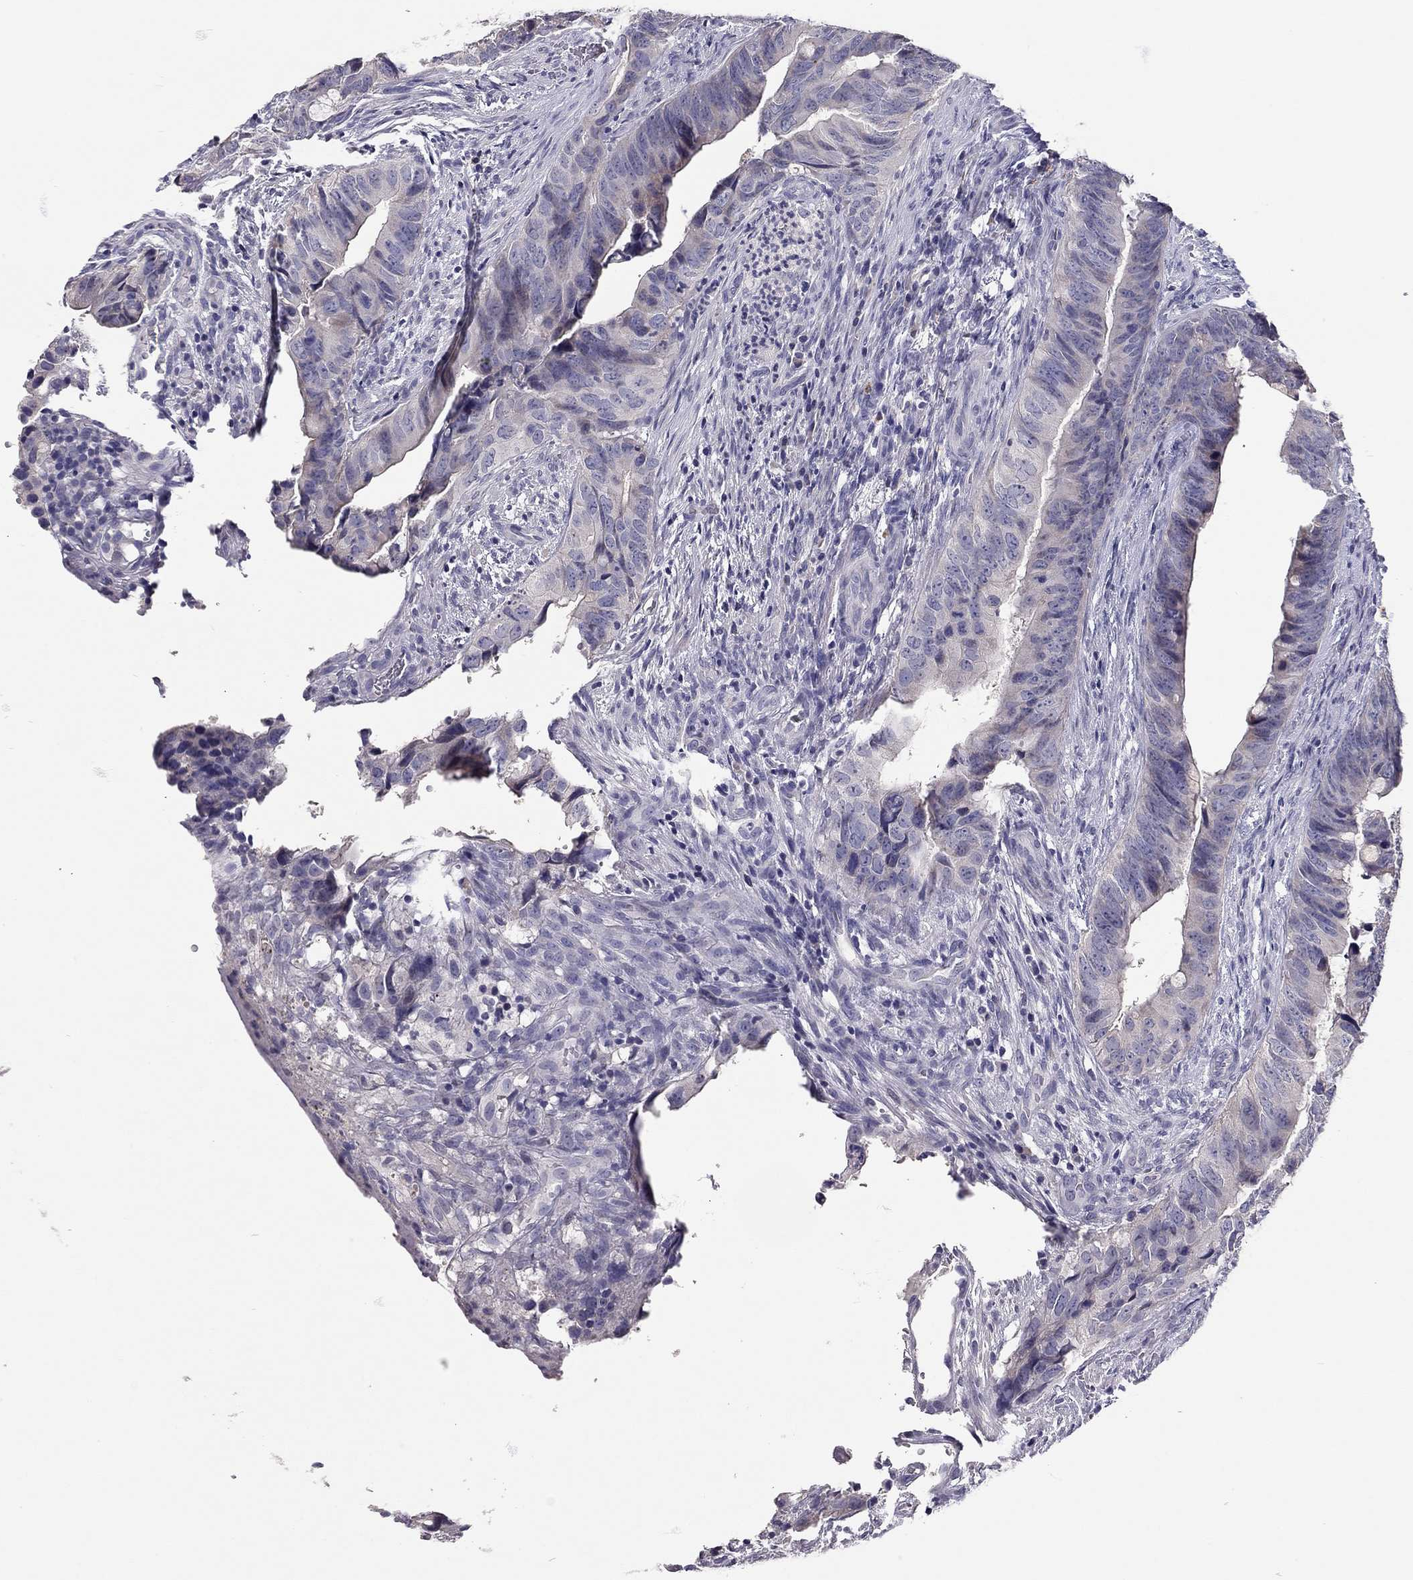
{"staining": {"intensity": "negative", "quantity": "none", "location": "none"}, "tissue": "colorectal cancer", "cell_type": "Tumor cells", "image_type": "cancer", "snomed": [{"axis": "morphology", "description": "Adenocarcinoma, NOS"}, {"axis": "topography", "description": "Colon"}], "caption": "The immunohistochemistry micrograph has no significant positivity in tumor cells of colorectal cancer tissue.", "gene": "SCARB1", "patient": {"sex": "female", "age": 82}}